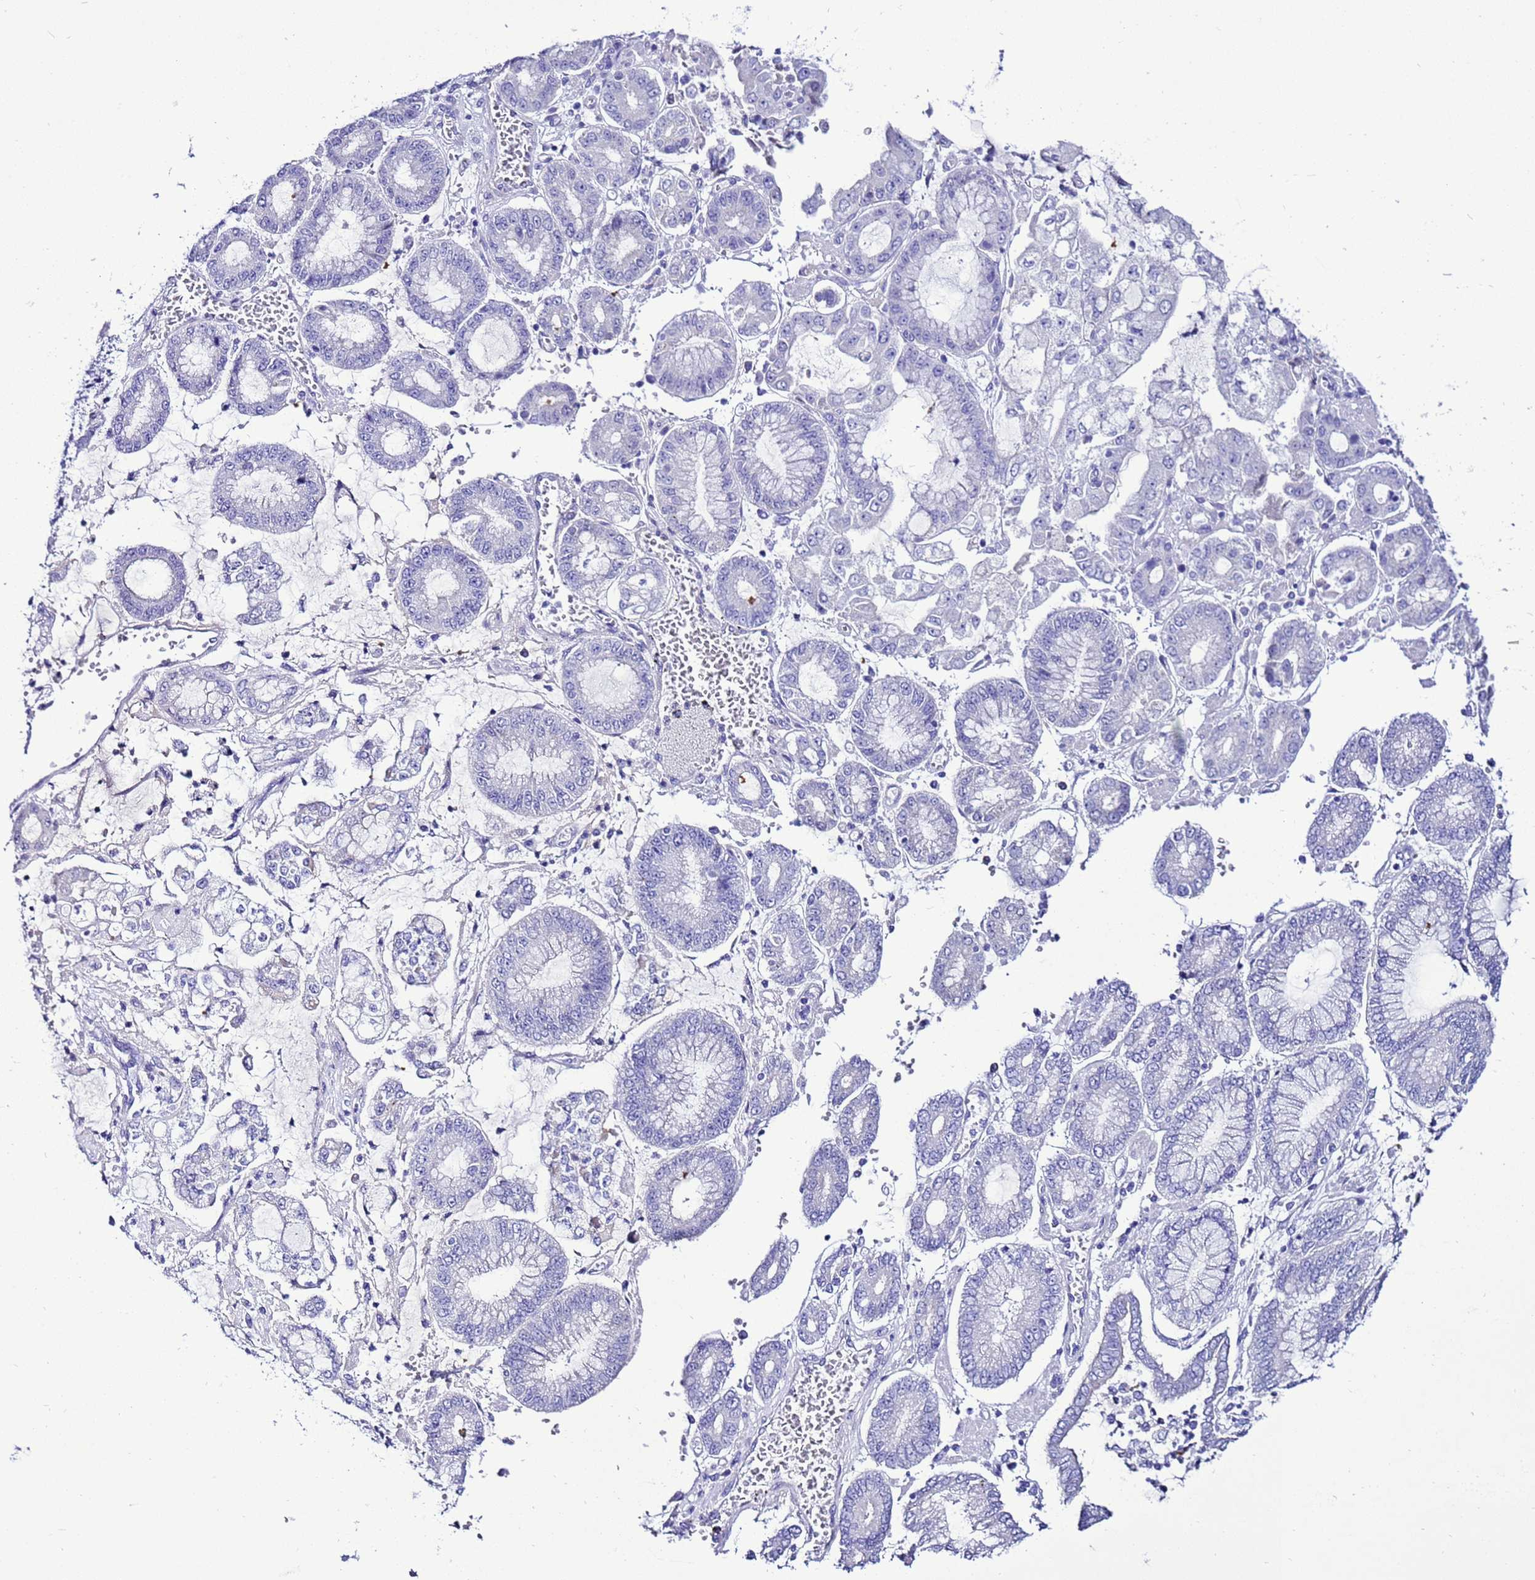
{"staining": {"intensity": "negative", "quantity": "none", "location": "none"}, "tissue": "stomach cancer", "cell_type": "Tumor cells", "image_type": "cancer", "snomed": [{"axis": "morphology", "description": "Adenocarcinoma, NOS"}, {"axis": "topography", "description": "Stomach"}], "caption": "Tumor cells show no significant positivity in adenocarcinoma (stomach).", "gene": "BEST2", "patient": {"sex": "male", "age": 76}}